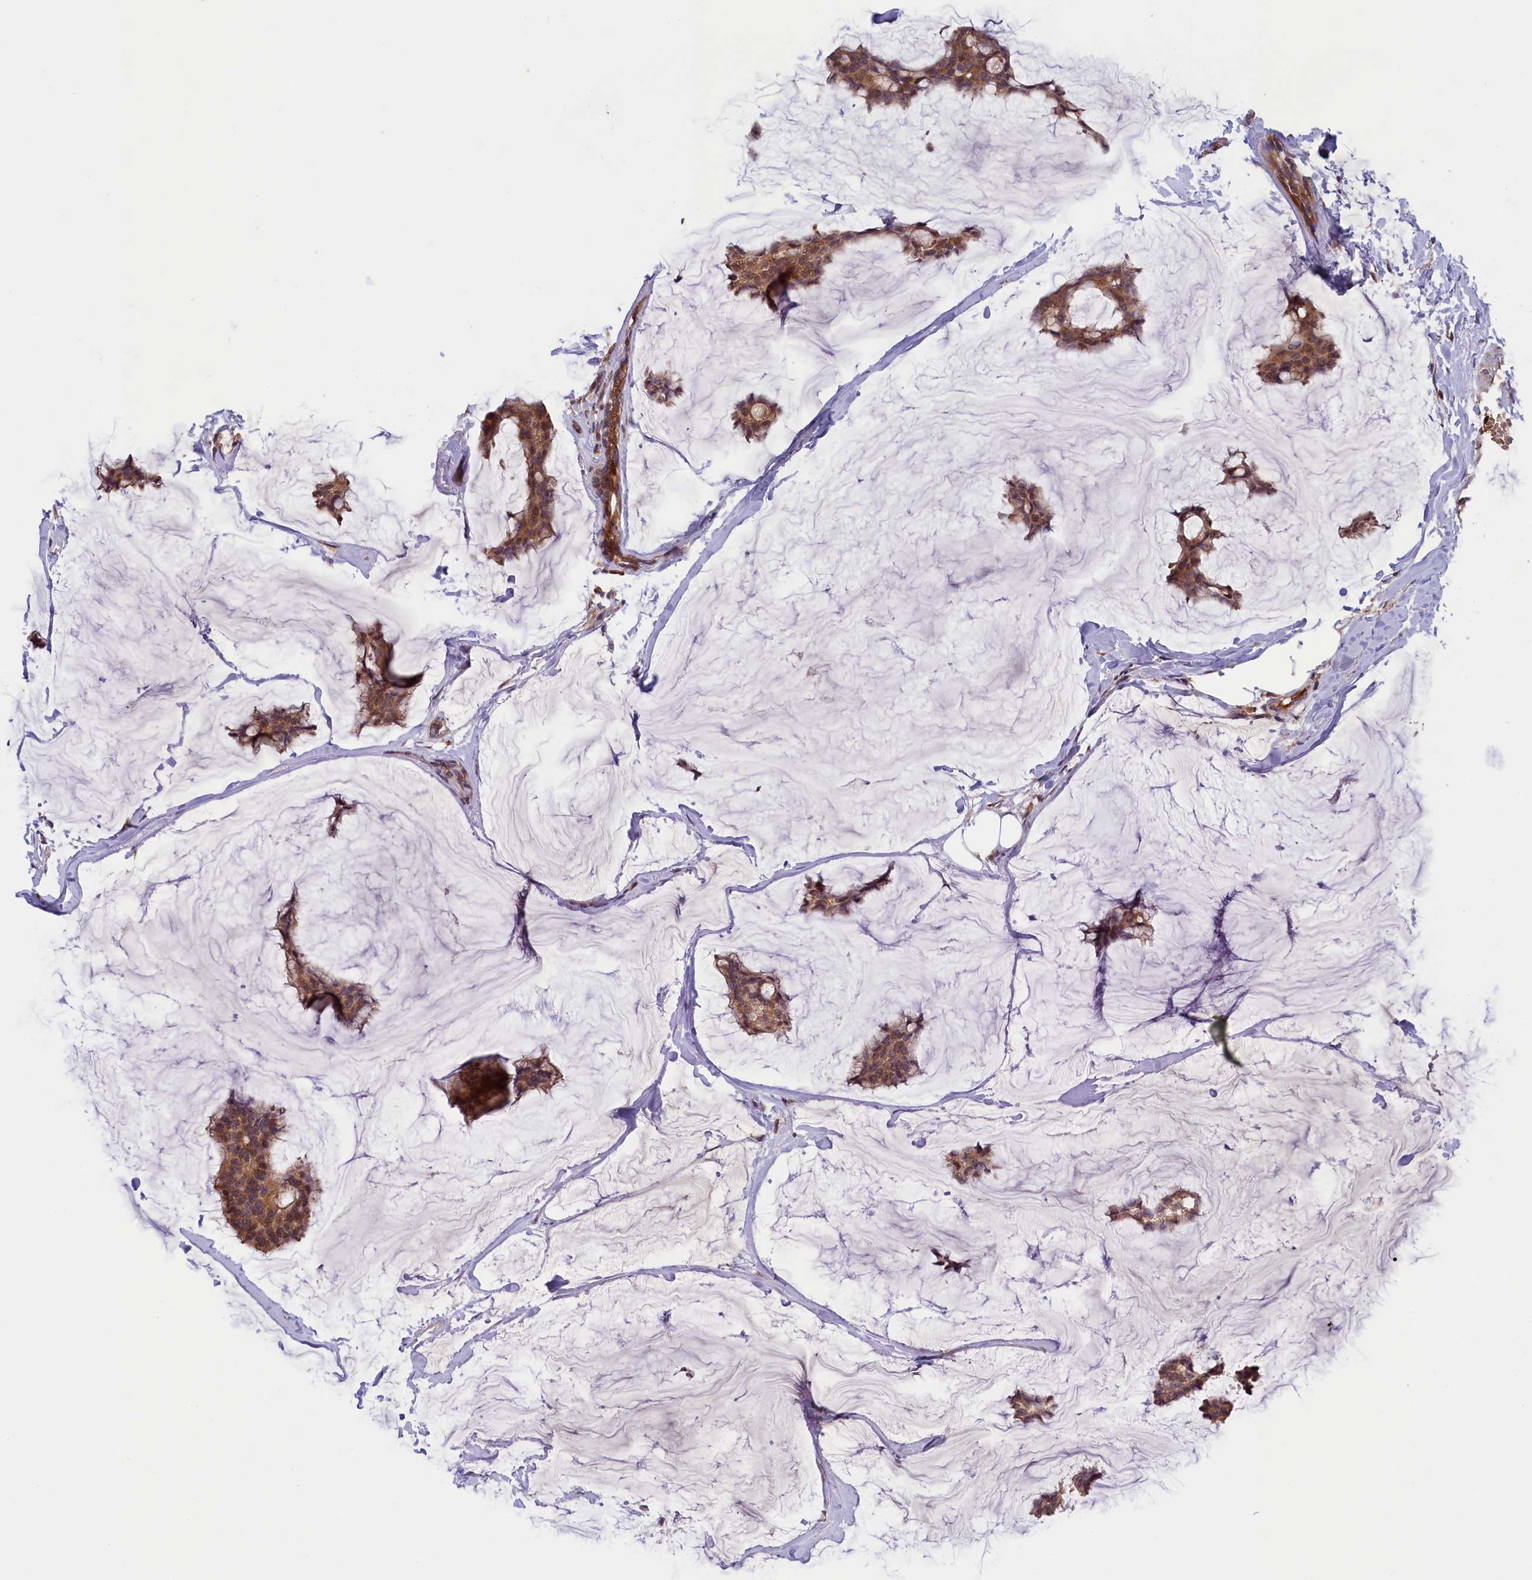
{"staining": {"intensity": "moderate", "quantity": ">75%", "location": "cytoplasmic/membranous"}, "tissue": "breast cancer", "cell_type": "Tumor cells", "image_type": "cancer", "snomed": [{"axis": "morphology", "description": "Duct carcinoma"}, {"axis": "topography", "description": "Breast"}], "caption": "Approximately >75% of tumor cells in human invasive ductal carcinoma (breast) display moderate cytoplasmic/membranous protein staining as visualized by brown immunohistochemical staining.", "gene": "CCDC9B", "patient": {"sex": "female", "age": 93}}